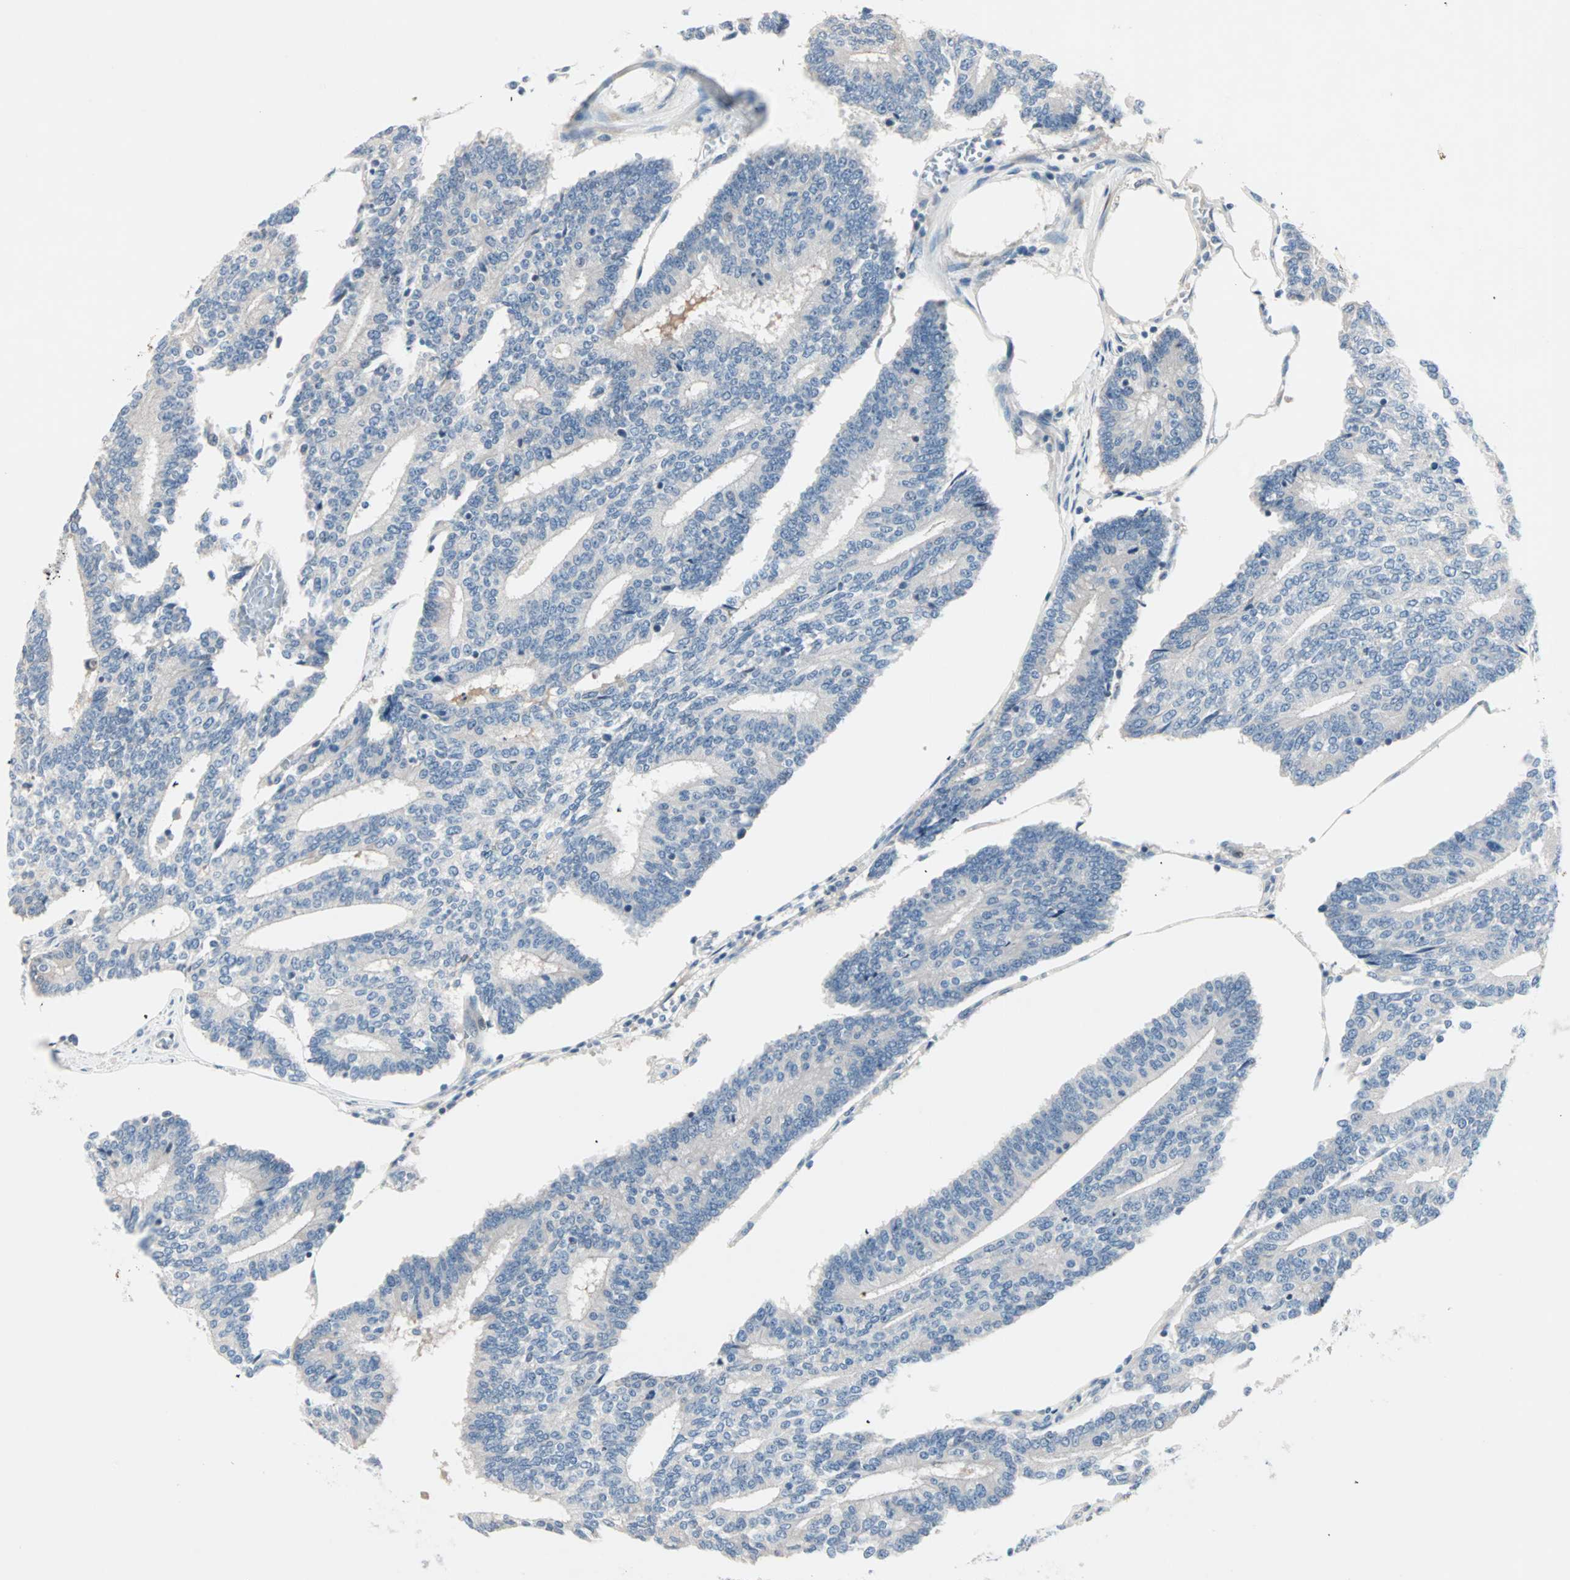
{"staining": {"intensity": "negative", "quantity": "none", "location": "none"}, "tissue": "prostate cancer", "cell_type": "Tumor cells", "image_type": "cancer", "snomed": [{"axis": "morphology", "description": "Adenocarcinoma, High grade"}, {"axis": "topography", "description": "Prostate"}], "caption": "A micrograph of prostate adenocarcinoma (high-grade) stained for a protein exhibits no brown staining in tumor cells.", "gene": "NEFH", "patient": {"sex": "male", "age": 55}}